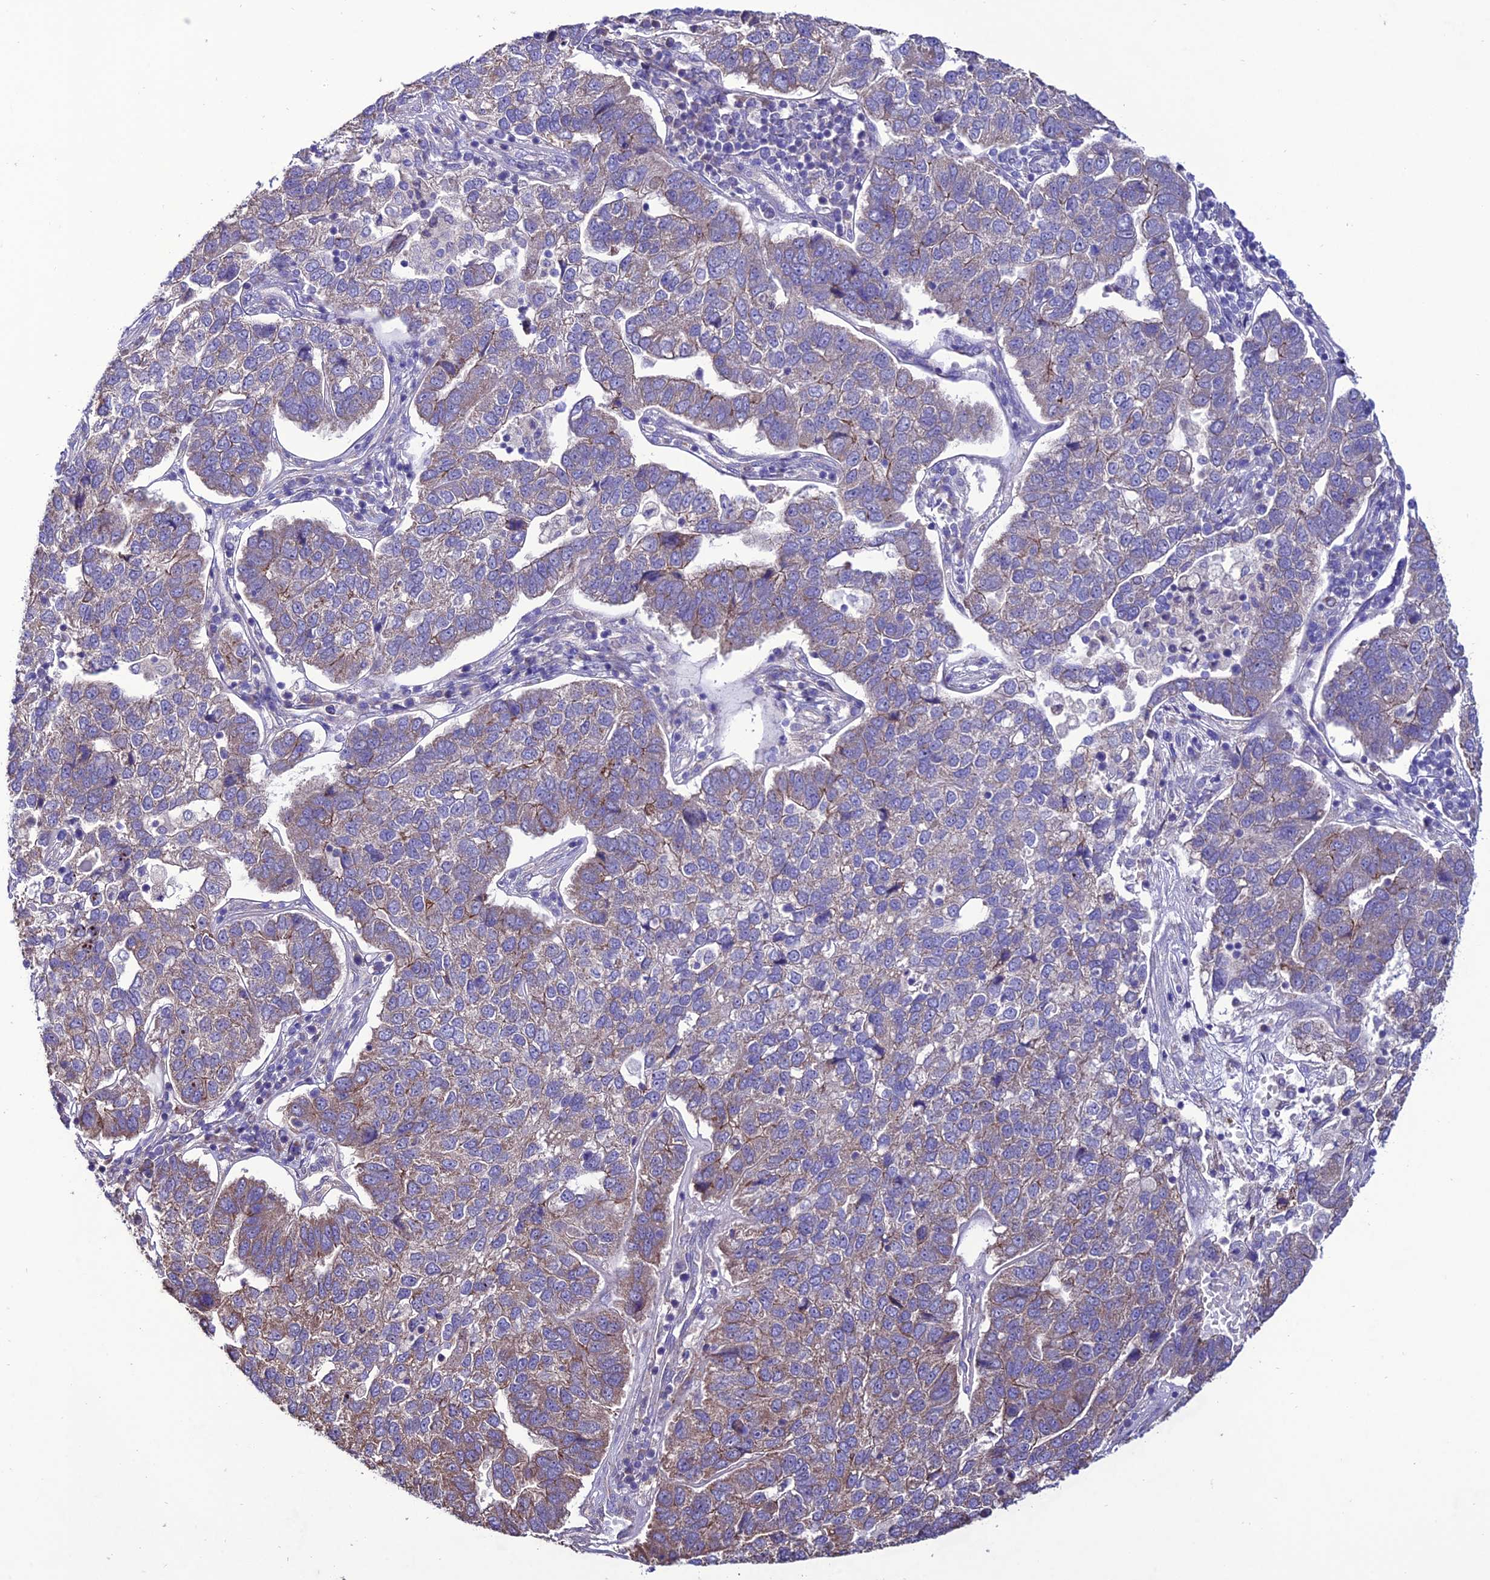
{"staining": {"intensity": "moderate", "quantity": "<25%", "location": "cytoplasmic/membranous"}, "tissue": "pancreatic cancer", "cell_type": "Tumor cells", "image_type": "cancer", "snomed": [{"axis": "morphology", "description": "Adenocarcinoma, NOS"}, {"axis": "topography", "description": "Pancreas"}], "caption": "DAB (3,3'-diaminobenzidine) immunohistochemical staining of human pancreatic adenocarcinoma displays moderate cytoplasmic/membranous protein expression in about <25% of tumor cells.", "gene": "HOGA1", "patient": {"sex": "female", "age": 61}}